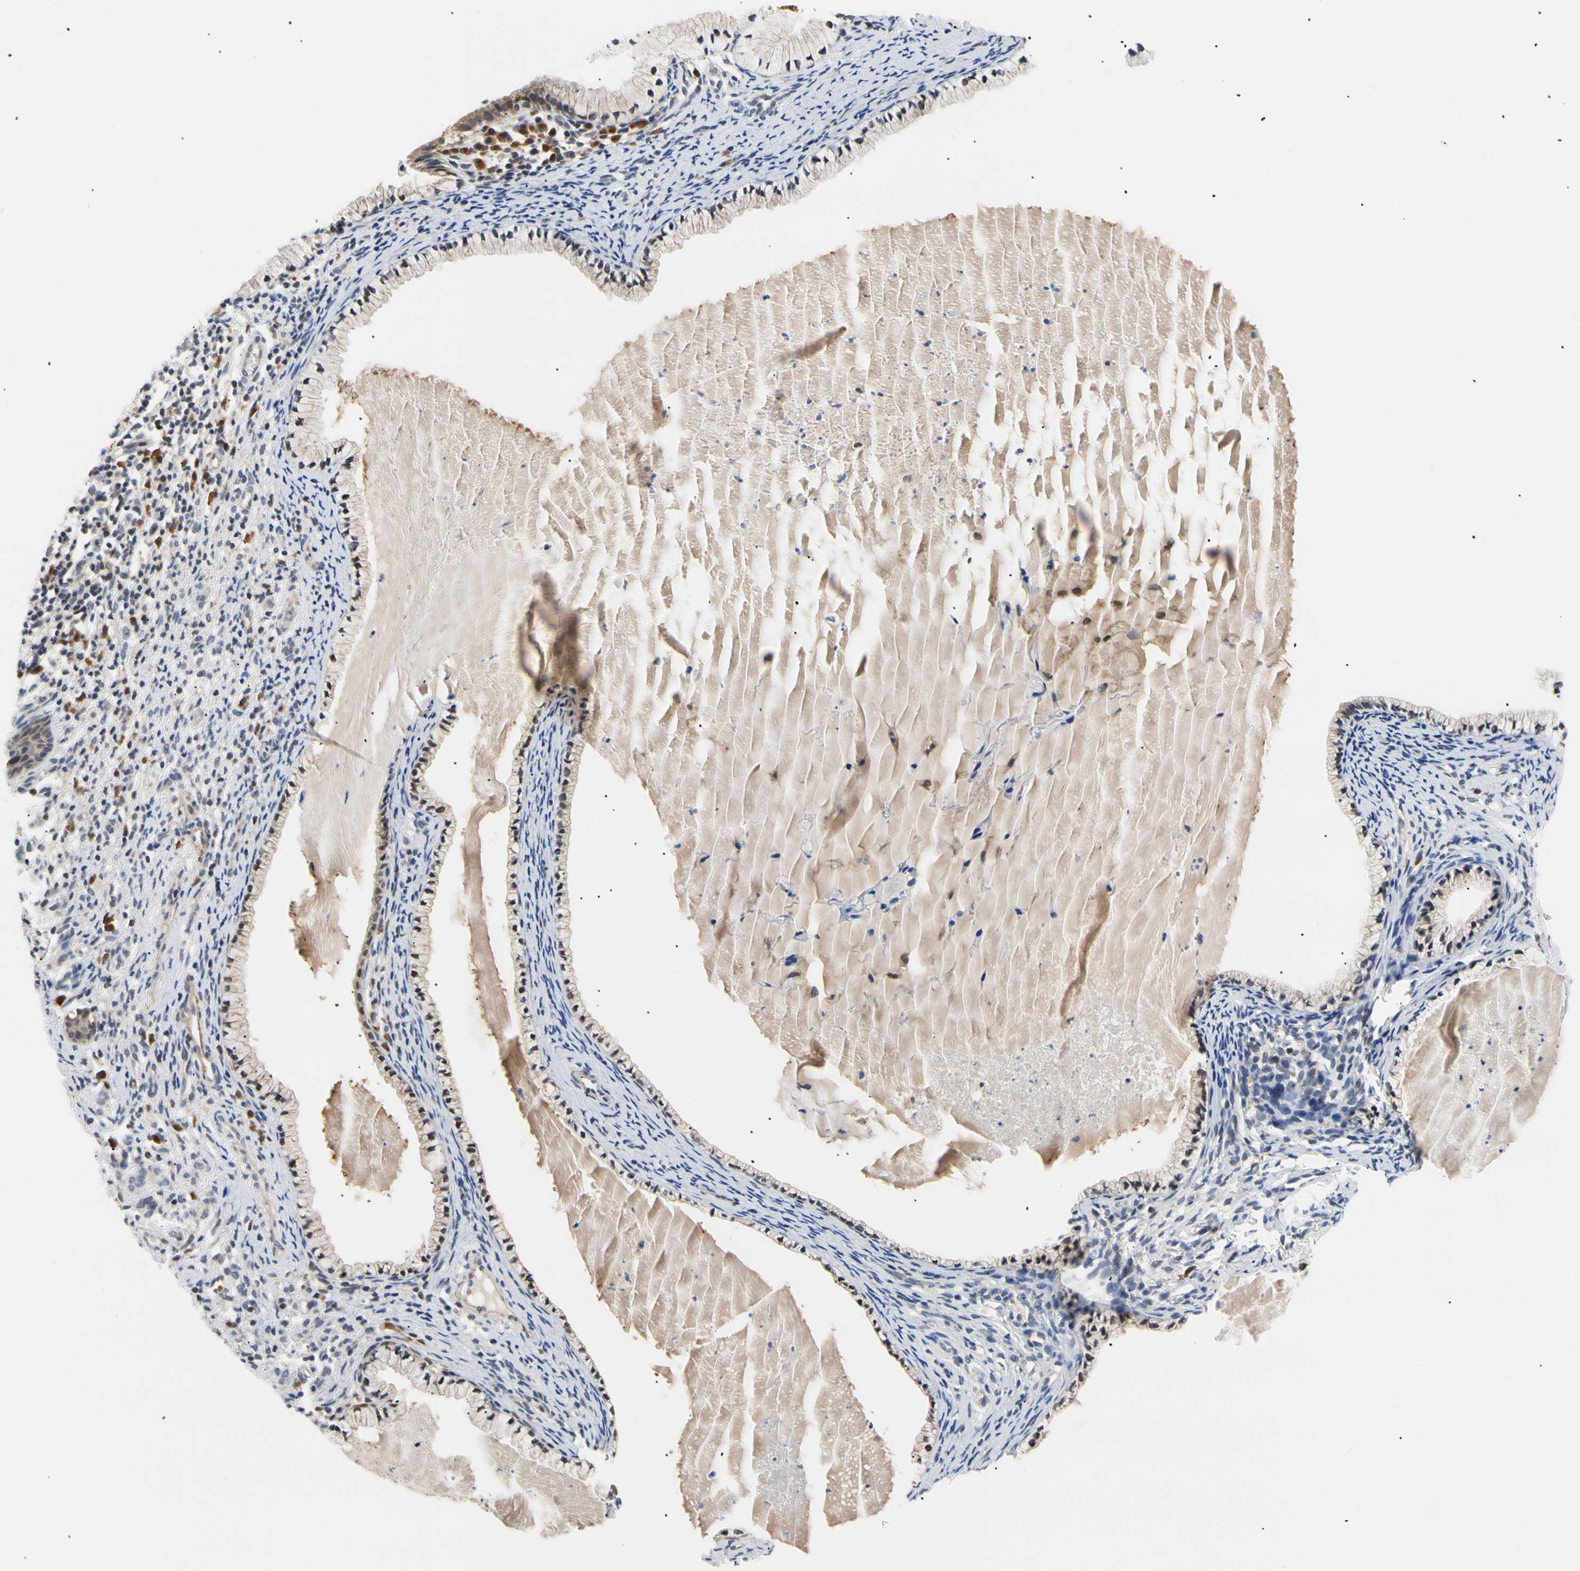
{"staining": {"intensity": "moderate", "quantity": "25%-75%", "location": "nuclear"}, "tissue": "cervix", "cell_type": "Glandular cells", "image_type": "normal", "snomed": [{"axis": "morphology", "description": "Normal tissue, NOS"}, {"axis": "topography", "description": "Cervix"}], "caption": "Protein staining by IHC reveals moderate nuclear staining in approximately 25%-75% of glandular cells in unremarkable cervix. The staining was performed using DAB (3,3'-diaminobenzidine) to visualize the protein expression in brown, while the nuclei were stained in blue with hematoxylin (Magnification: 20x).", "gene": "SEC23B", "patient": {"sex": "female", "age": 70}}